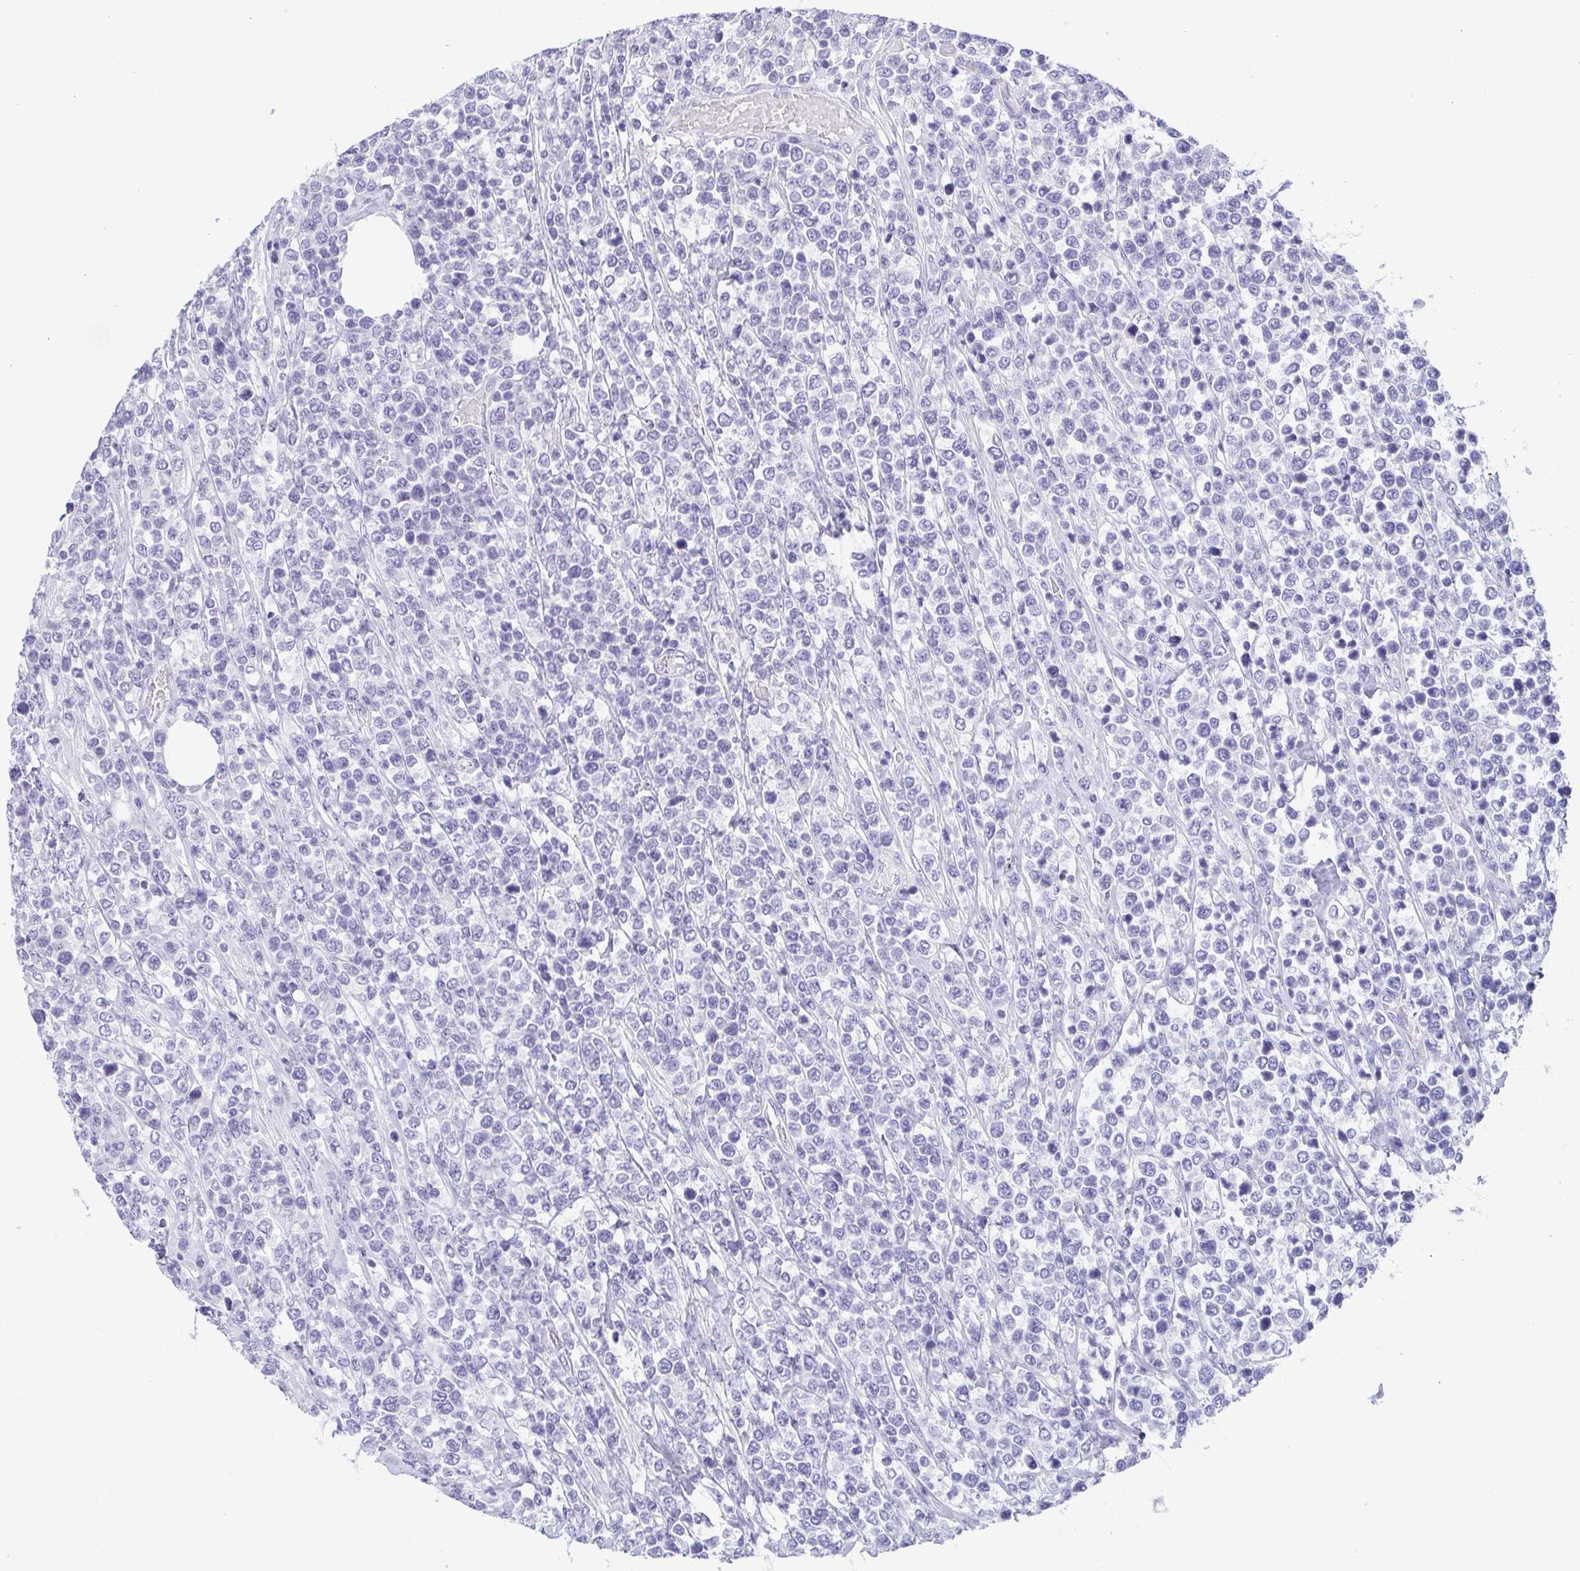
{"staining": {"intensity": "negative", "quantity": "none", "location": "none"}, "tissue": "lymphoma", "cell_type": "Tumor cells", "image_type": "cancer", "snomed": [{"axis": "morphology", "description": "Malignant lymphoma, non-Hodgkin's type, High grade"}, {"axis": "topography", "description": "Soft tissue"}], "caption": "IHC image of neoplastic tissue: human lymphoma stained with DAB (3,3'-diaminobenzidine) exhibits no significant protein expression in tumor cells.", "gene": "MYL7", "patient": {"sex": "female", "age": 56}}